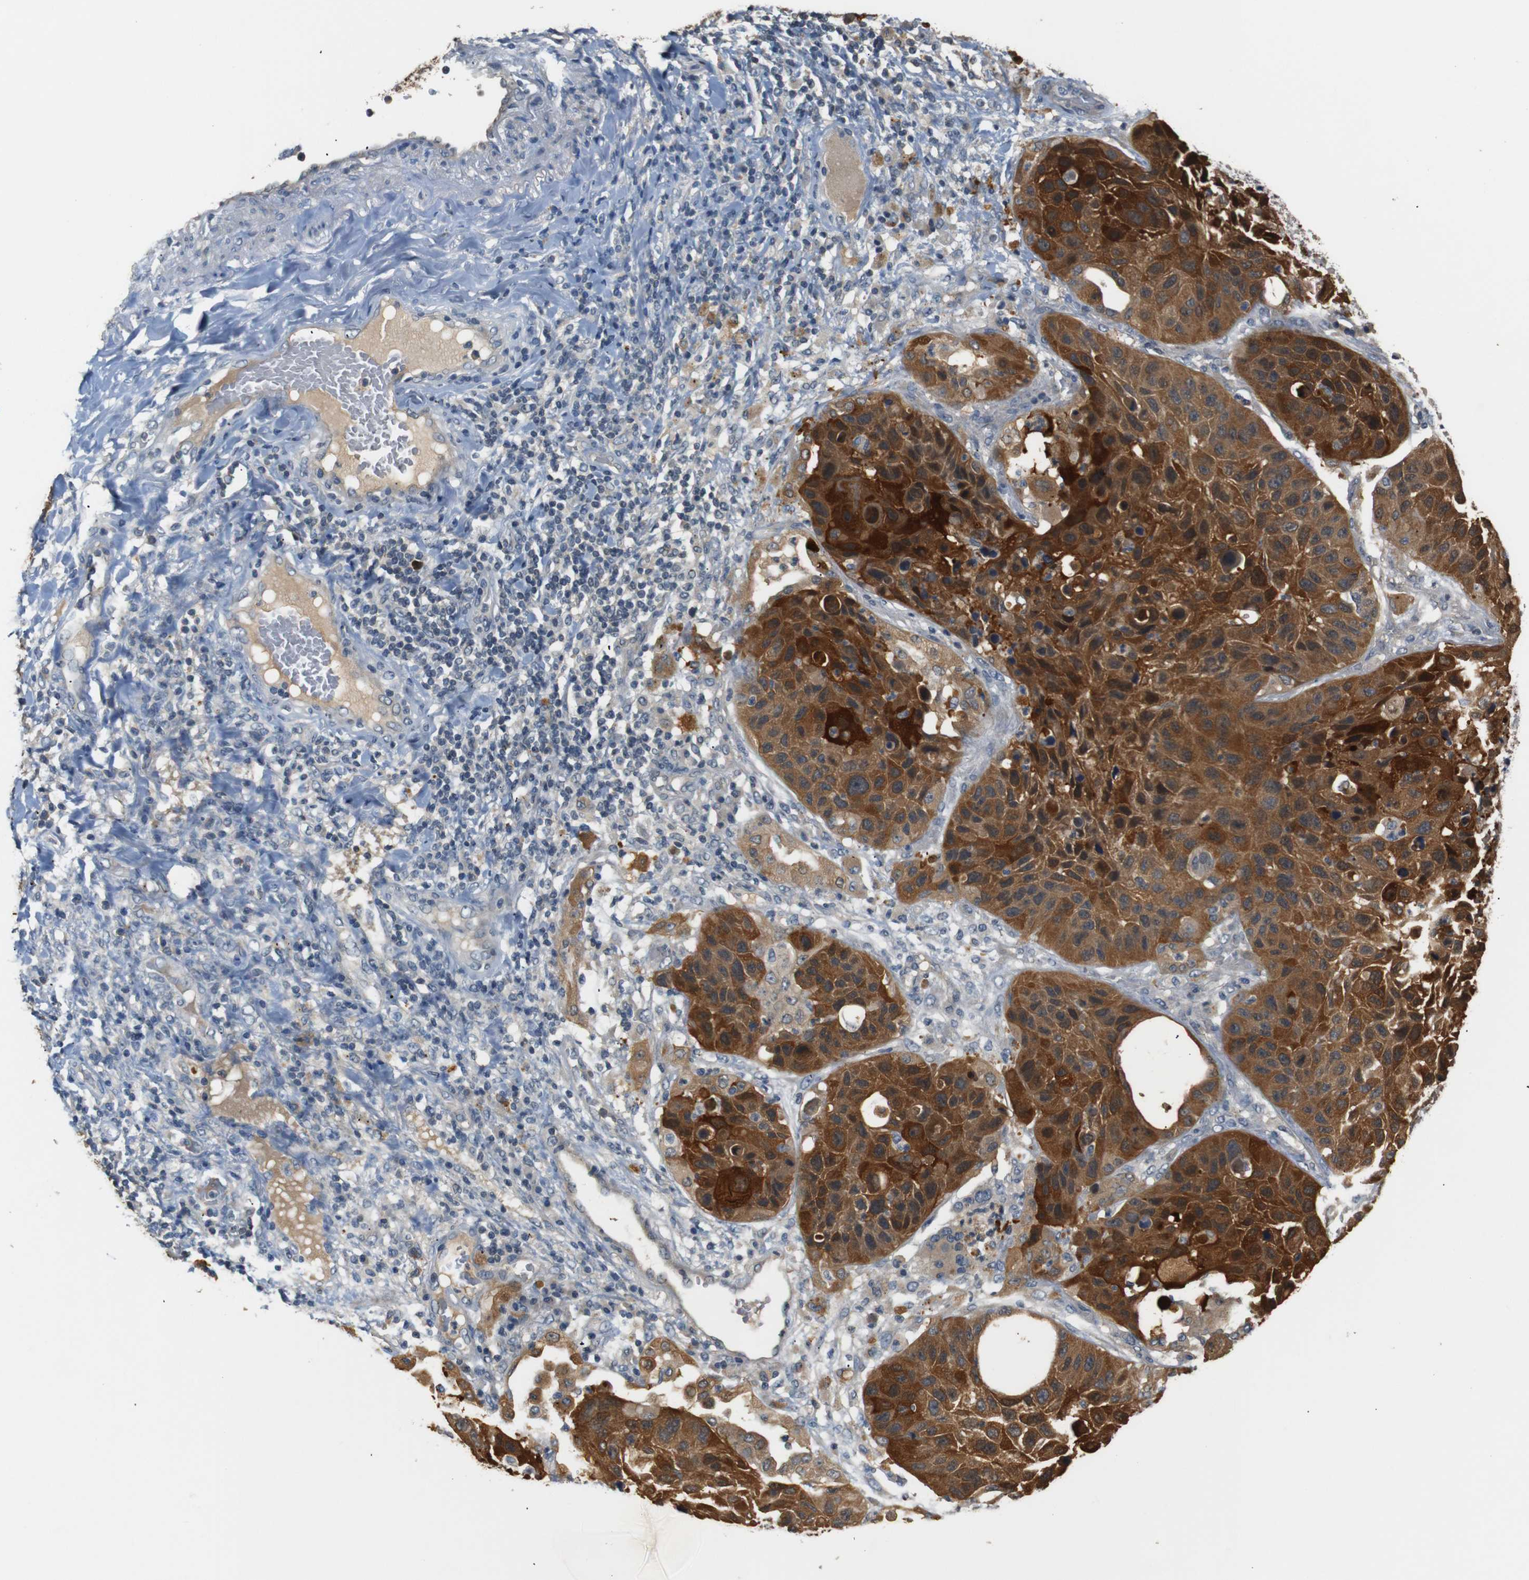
{"staining": {"intensity": "strong", "quantity": ">75%", "location": "cytoplasmic/membranous"}, "tissue": "lung cancer", "cell_type": "Tumor cells", "image_type": "cancer", "snomed": [{"axis": "morphology", "description": "Squamous cell carcinoma, NOS"}, {"axis": "topography", "description": "Lung"}], "caption": "There is high levels of strong cytoplasmic/membranous expression in tumor cells of lung squamous cell carcinoma, as demonstrated by immunohistochemical staining (brown color).", "gene": "SFN", "patient": {"sex": "male", "age": 57}}